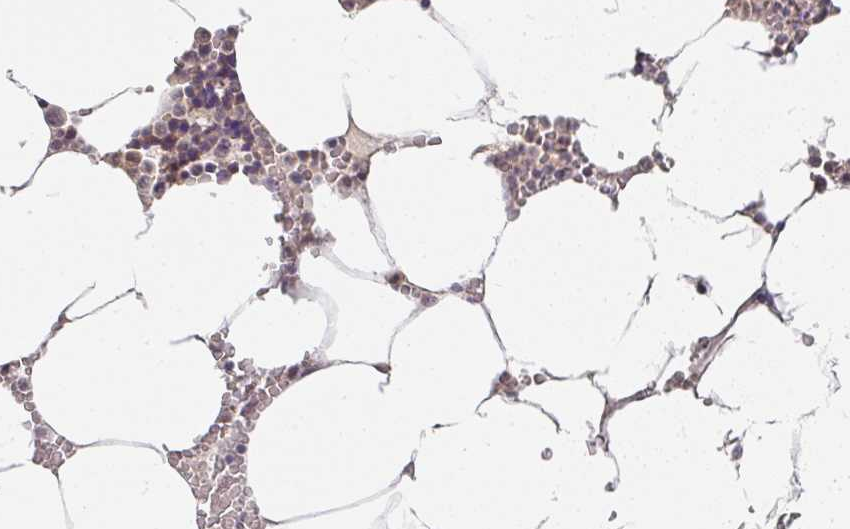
{"staining": {"intensity": "negative", "quantity": "none", "location": "none"}, "tissue": "bone marrow", "cell_type": "Hematopoietic cells", "image_type": "normal", "snomed": [{"axis": "morphology", "description": "Normal tissue, NOS"}, {"axis": "topography", "description": "Bone marrow"}], "caption": "Hematopoietic cells are negative for brown protein staining in normal bone marrow. Nuclei are stained in blue.", "gene": "FOXN4", "patient": {"sex": "male", "age": 70}}